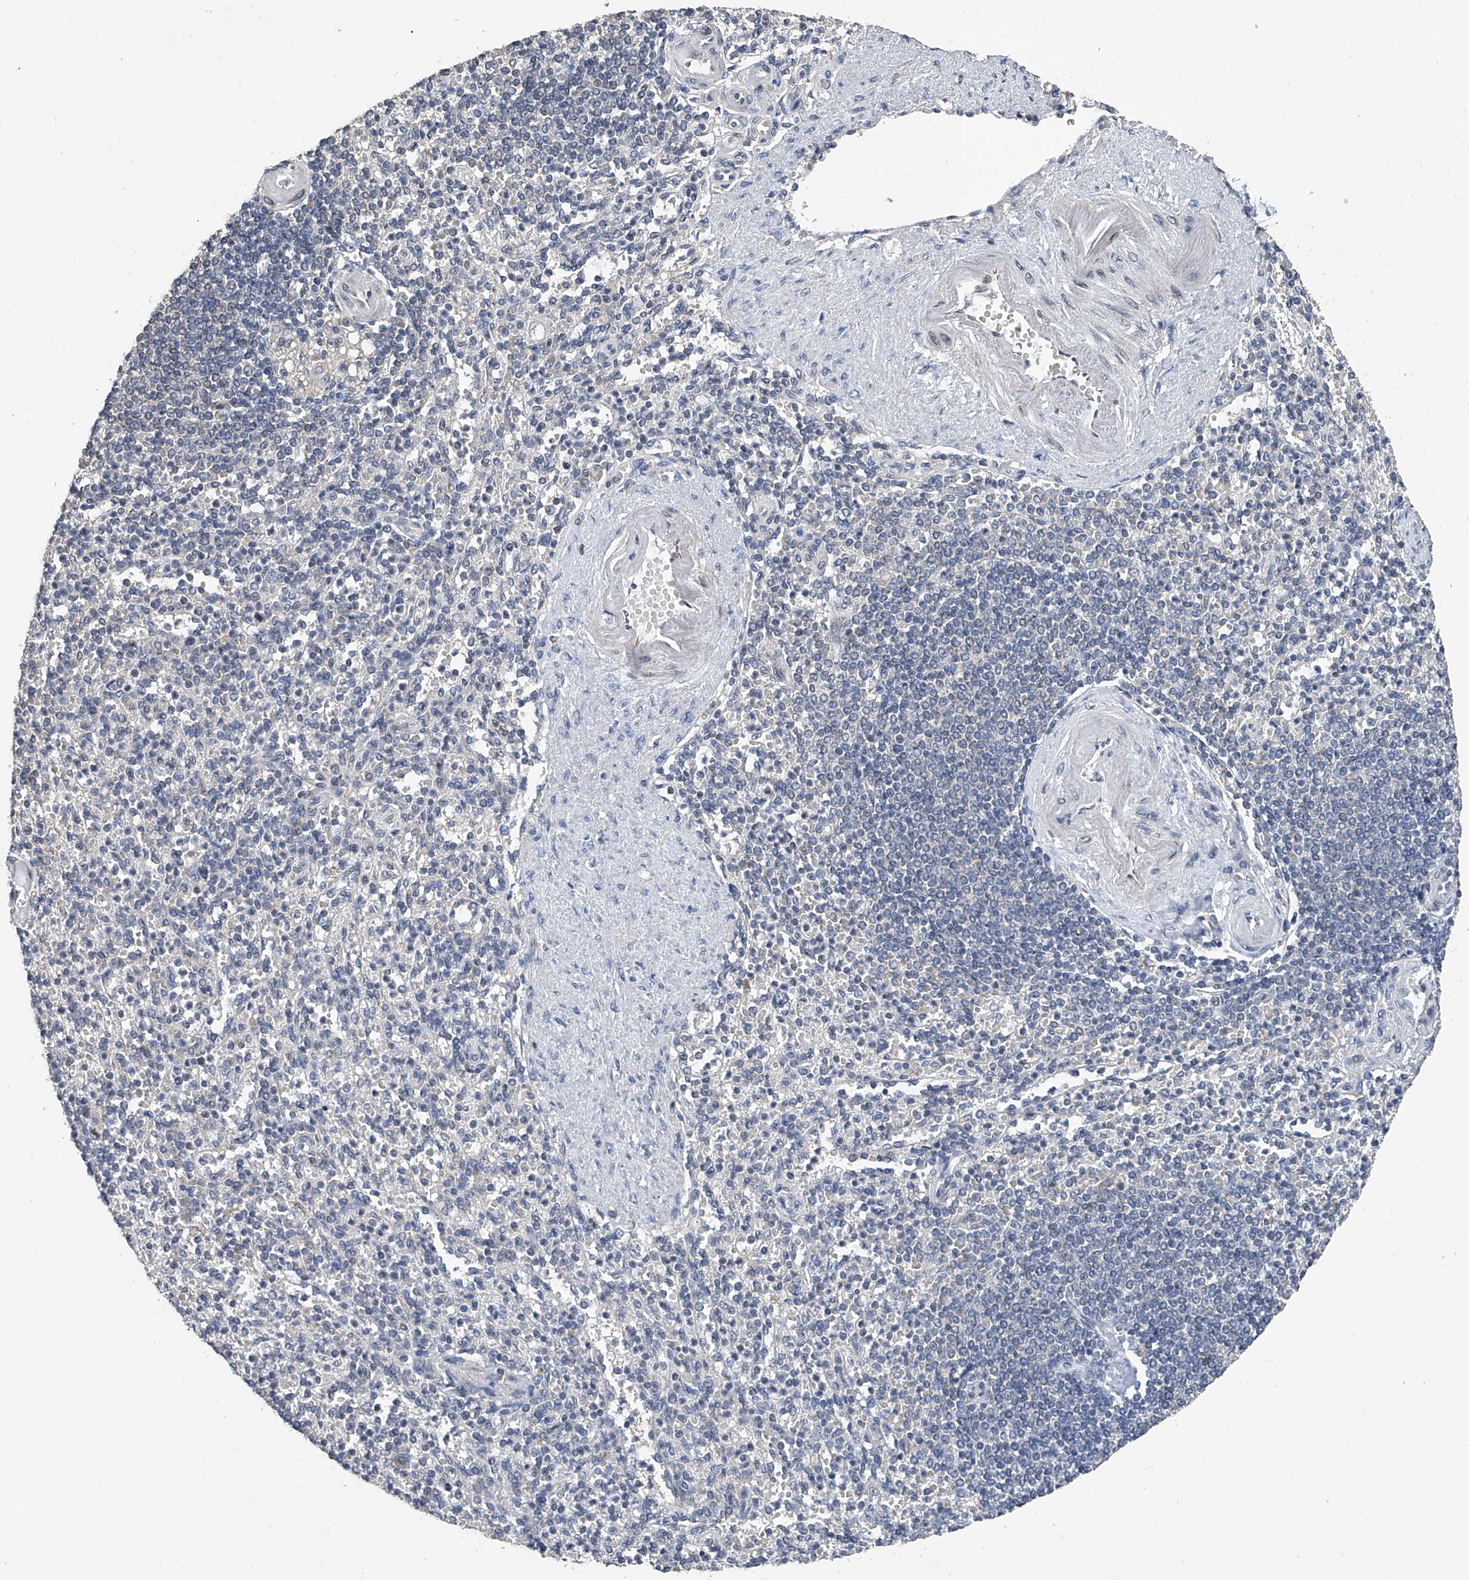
{"staining": {"intensity": "negative", "quantity": "none", "location": "none"}, "tissue": "spleen", "cell_type": "Cells in red pulp", "image_type": "normal", "snomed": [{"axis": "morphology", "description": "Normal tissue, NOS"}, {"axis": "topography", "description": "Spleen"}], "caption": "Immunohistochemical staining of benign human spleen shows no significant staining in cells in red pulp. Brightfield microscopy of immunohistochemistry (IHC) stained with DAB (brown) and hematoxylin (blue), captured at high magnification.", "gene": "BCKDHB", "patient": {"sex": "female", "age": 74}}